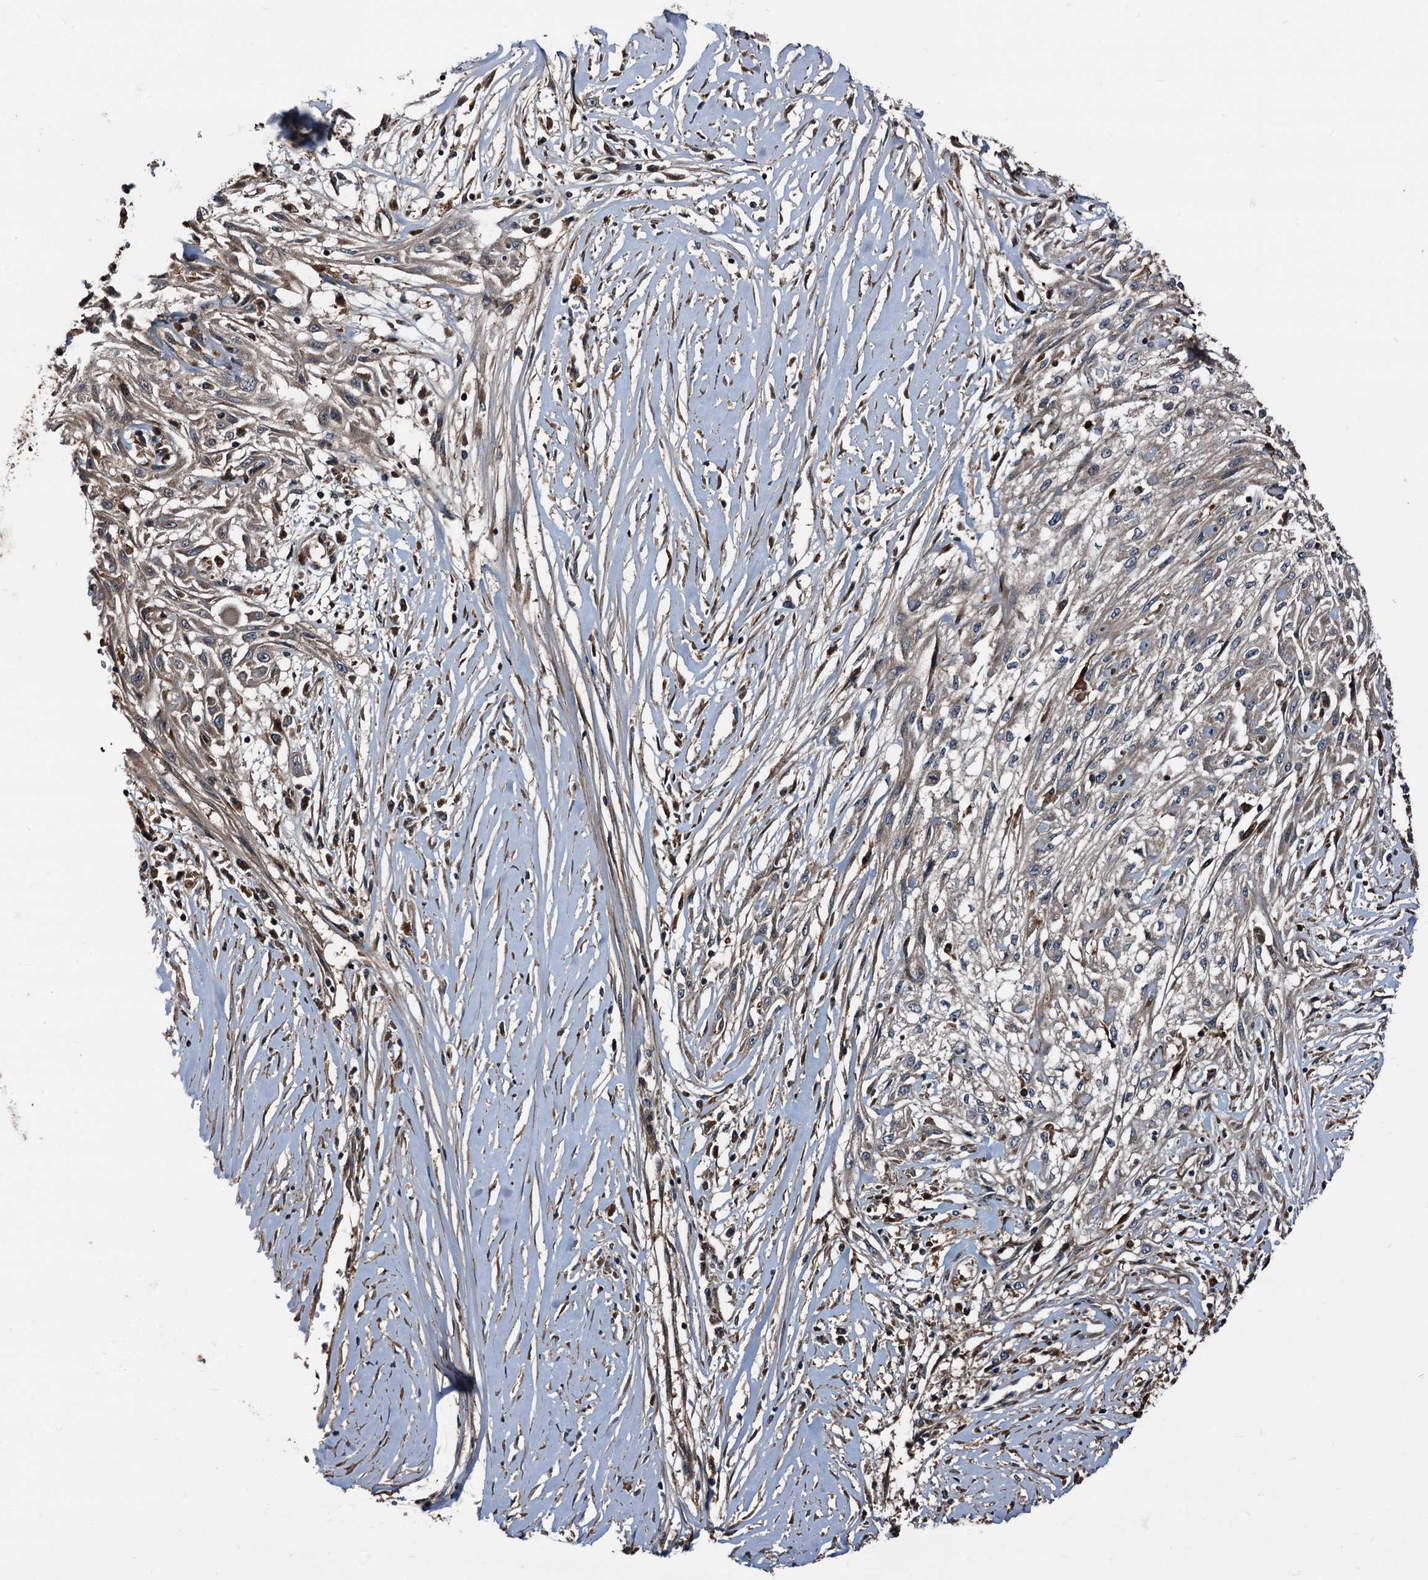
{"staining": {"intensity": "weak", "quantity": "<25%", "location": "cytoplasmic/membranous"}, "tissue": "skin cancer", "cell_type": "Tumor cells", "image_type": "cancer", "snomed": [{"axis": "morphology", "description": "Squamous cell carcinoma, NOS"}, {"axis": "morphology", "description": "Squamous cell carcinoma, metastatic, NOS"}, {"axis": "topography", "description": "Skin"}, {"axis": "topography", "description": "Lymph node"}], "caption": "Immunohistochemical staining of human squamous cell carcinoma (skin) shows no significant staining in tumor cells. (DAB immunohistochemistry (IHC) visualized using brightfield microscopy, high magnification).", "gene": "PEX5", "patient": {"sex": "male", "age": 75}}